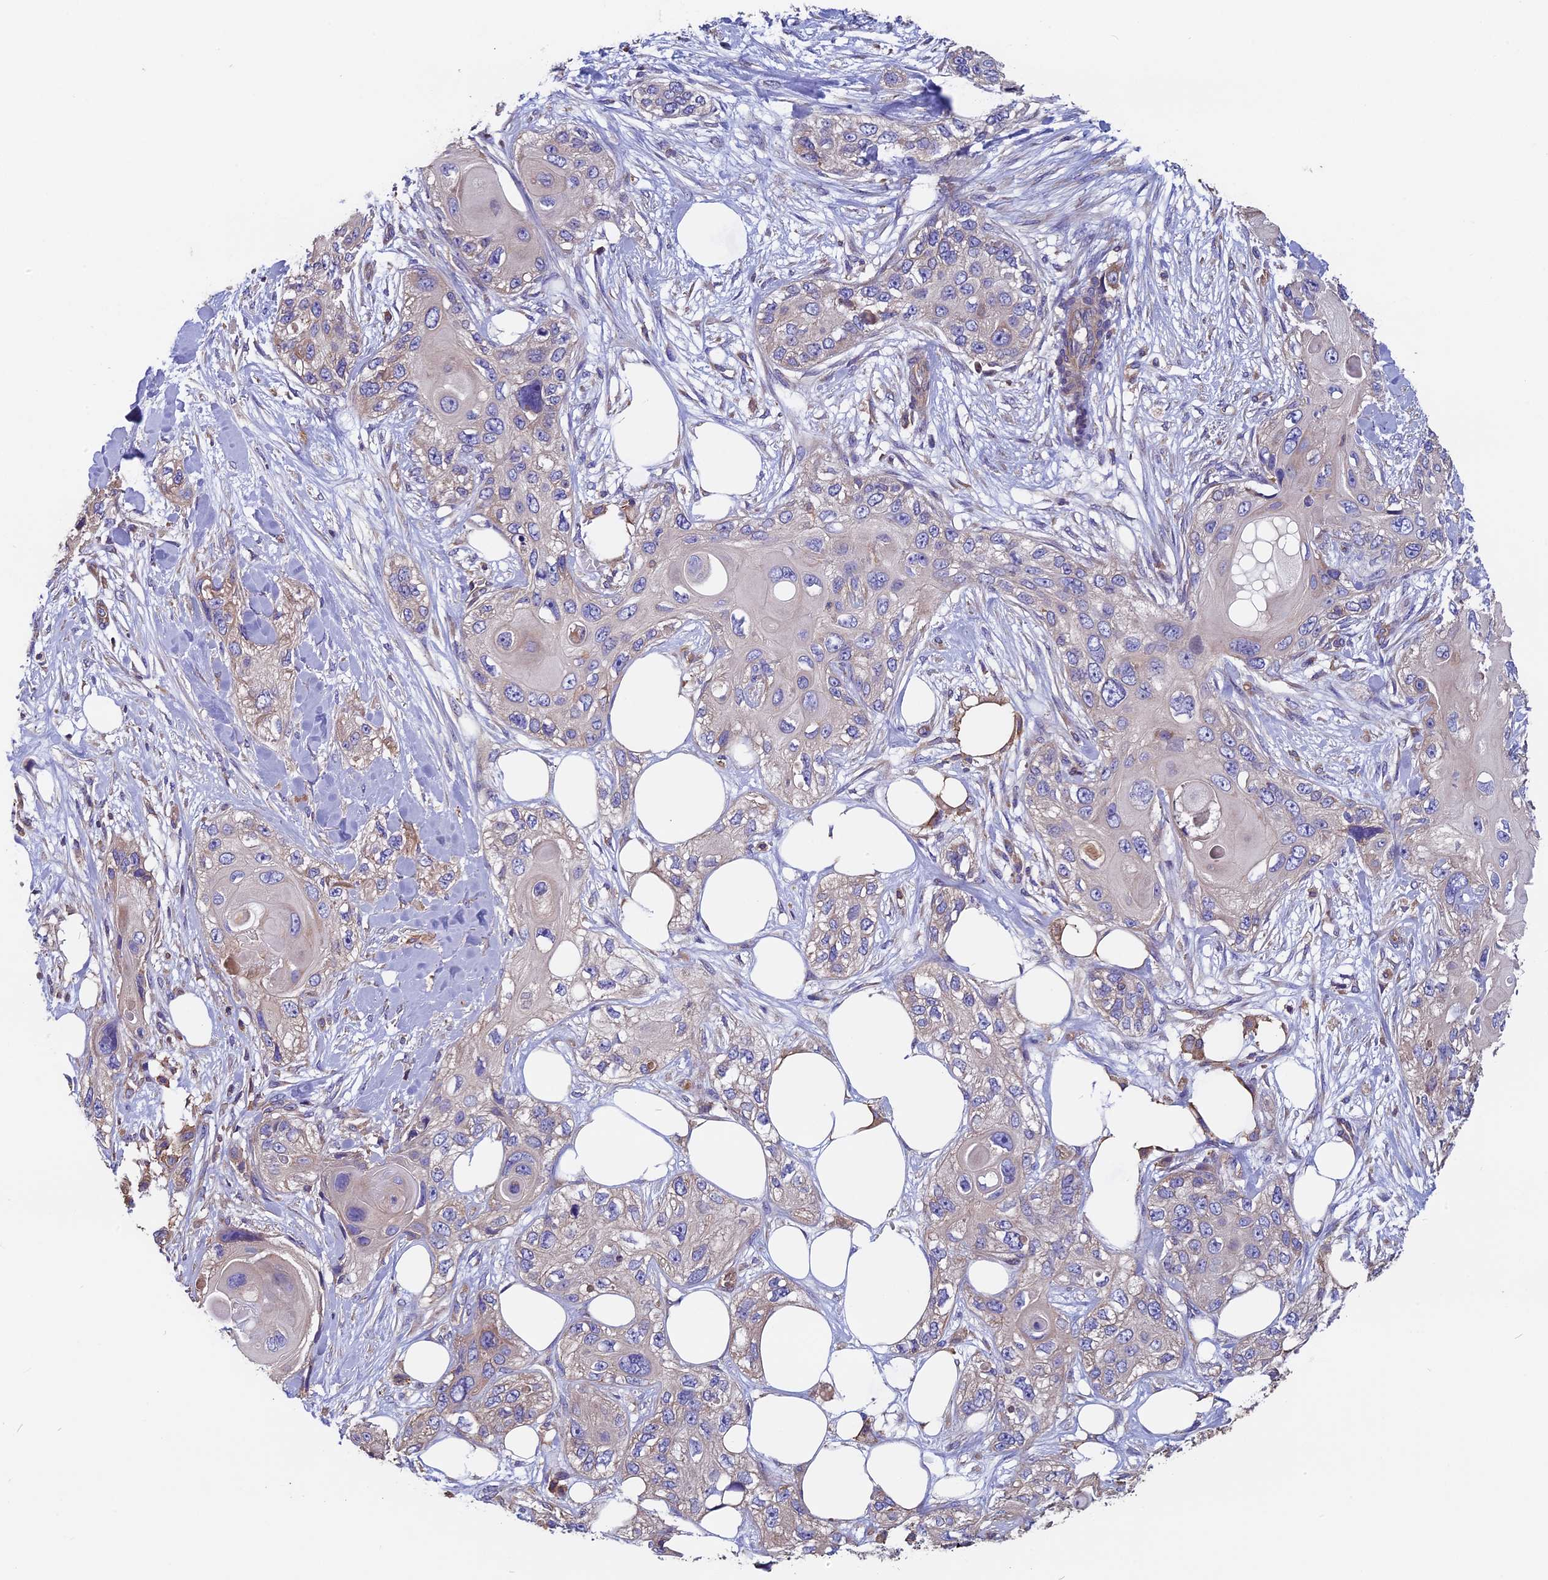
{"staining": {"intensity": "weak", "quantity": "<25%", "location": "cytoplasmic/membranous"}, "tissue": "skin cancer", "cell_type": "Tumor cells", "image_type": "cancer", "snomed": [{"axis": "morphology", "description": "Normal tissue, NOS"}, {"axis": "morphology", "description": "Squamous cell carcinoma, NOS"}, {"axis": "topography", "description": "Skin"}], "caption": "Image shows no significant protein positivity in tumor cells of skin squamous cell carcinoma.", "gene": "CCDC153", "patient": {"sex": "male", "age": 72}}